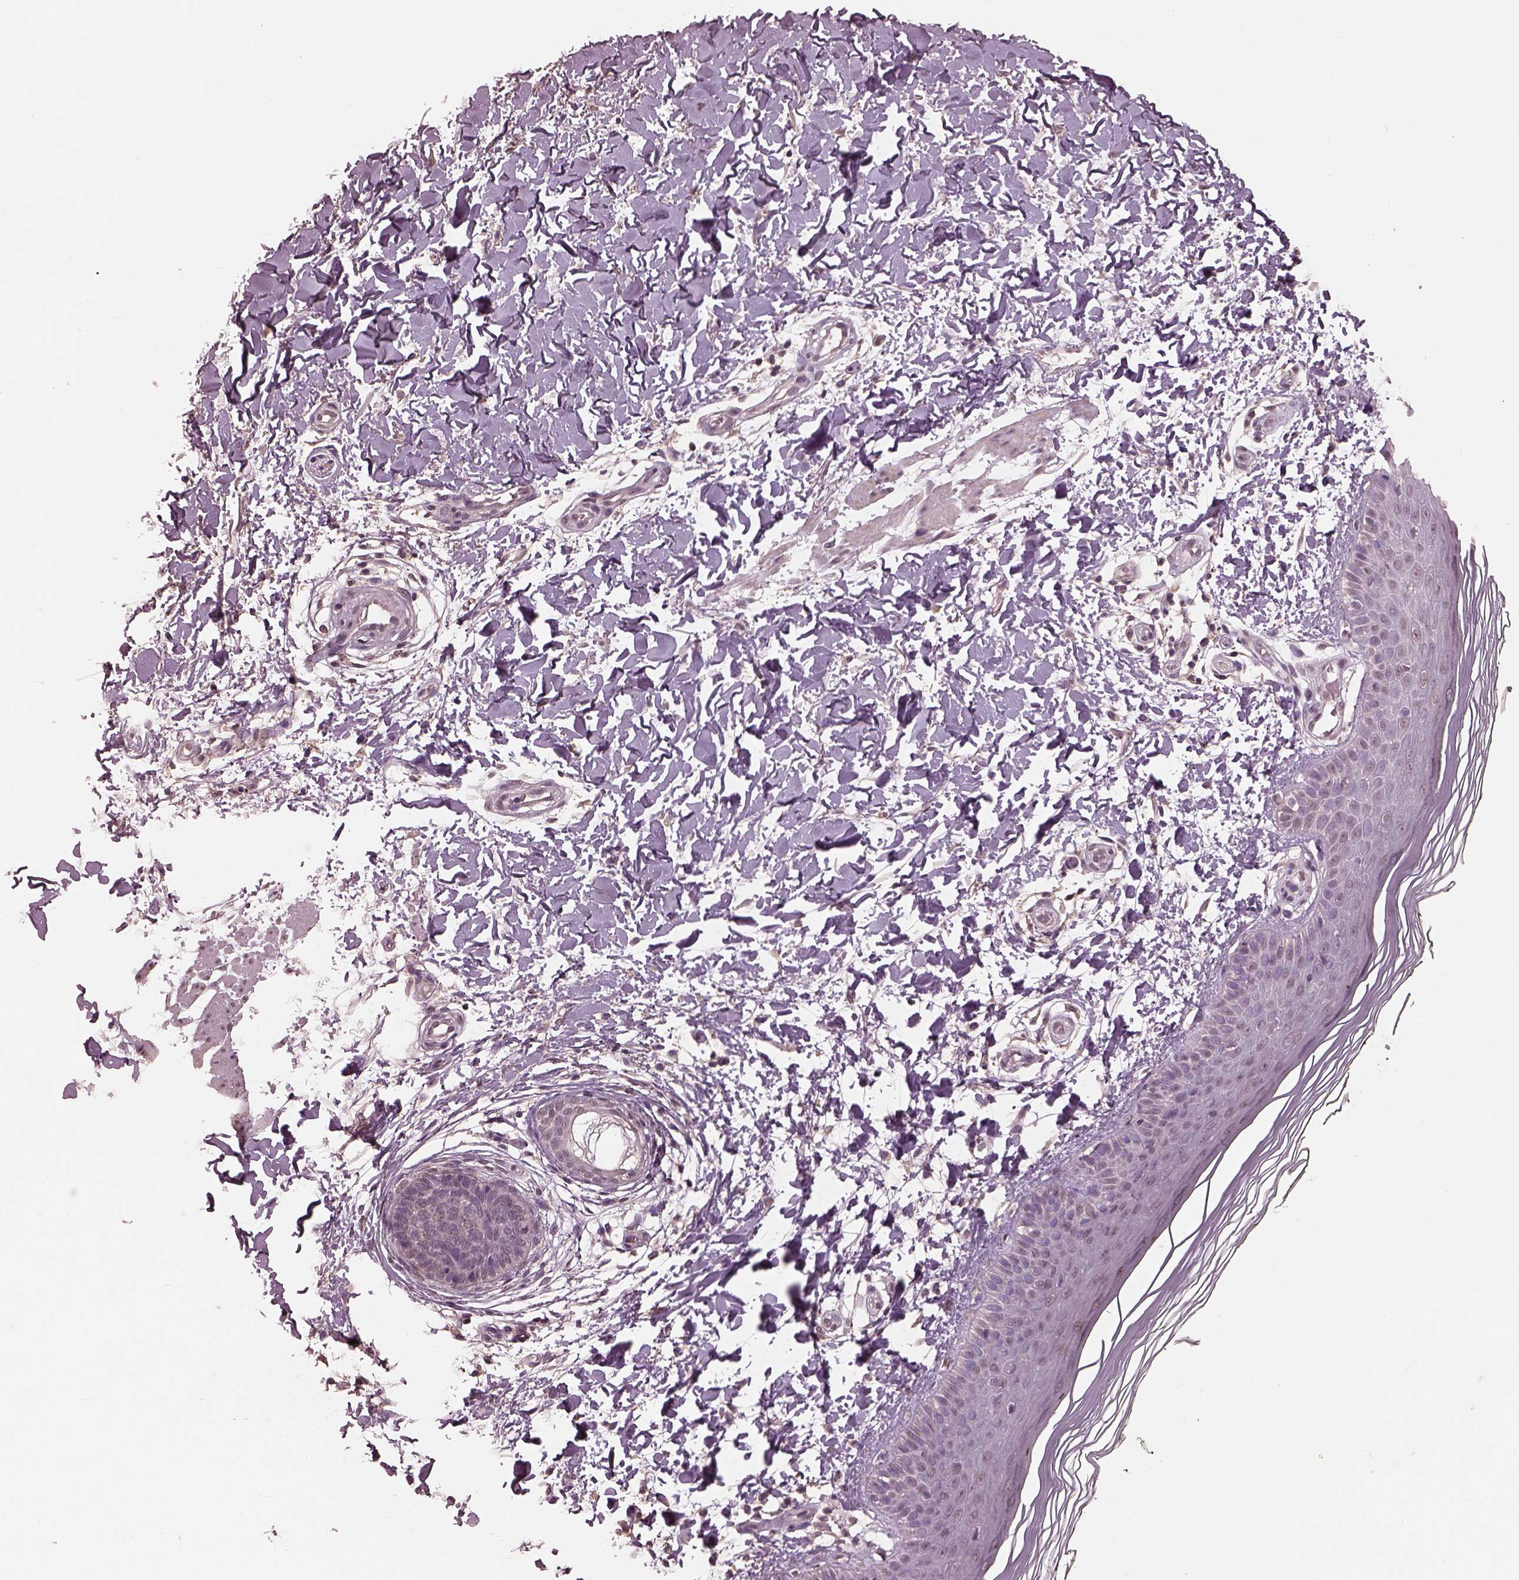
{"staining": {"intensity": "negative", "quantity": "none", "location": "none"}, "tissue": "skin", "cell_type": "Fibroblasts", "image_type": "normal", "snomed": [{"axis": "morphology", "description": "Normal tissue, NOS"}, {"axis": "topography", "description": "Skin"}], "caption": "High power microscopy photomicrograph of an immunohistochemistry (IHC) histopathology image of normal skin, revealing no significant positivity in fibroblasts.", "gene": "CPT1C", "patient": {"sex": "female", "age": 62}}